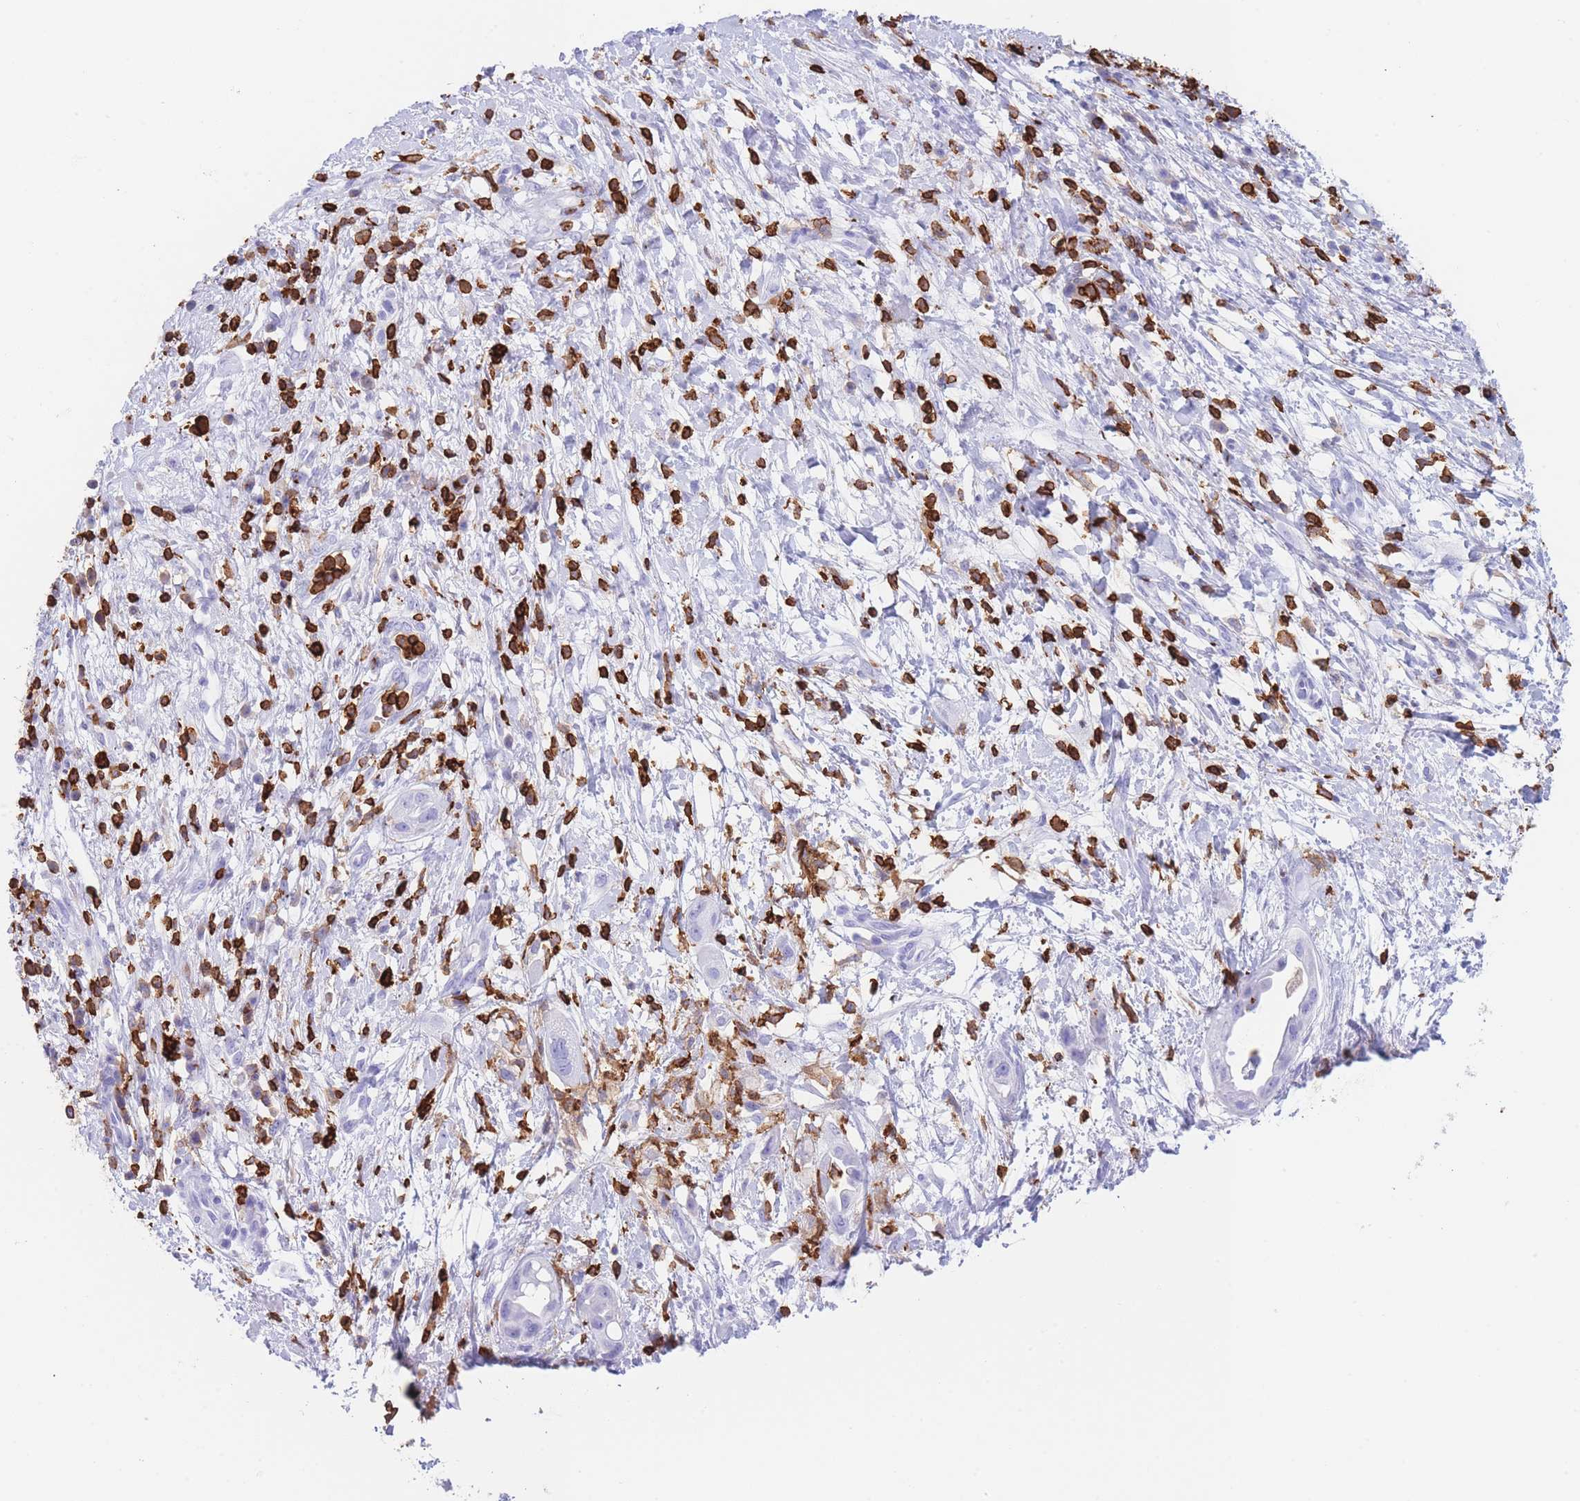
{"staining": {"intensity": "negative", "quantity": "none", "location": "none"}, "tissue": "pancreatic cancer", "cell_type": "Tumor cells", "image_type": "cancer", "snomed": [{"axis": "morphology", "description": "Adenocarcinoma, NOS"}, {"axis": "topography", "description": "Pancreas"}], "caption": "A micrograph of pancreatic cancer (adenocarcinoma) stained for a protein demonstrates no brown staining in tumor cells.", "gene": "CORO1A", "patient": {"sex": "male", "age": 68}}